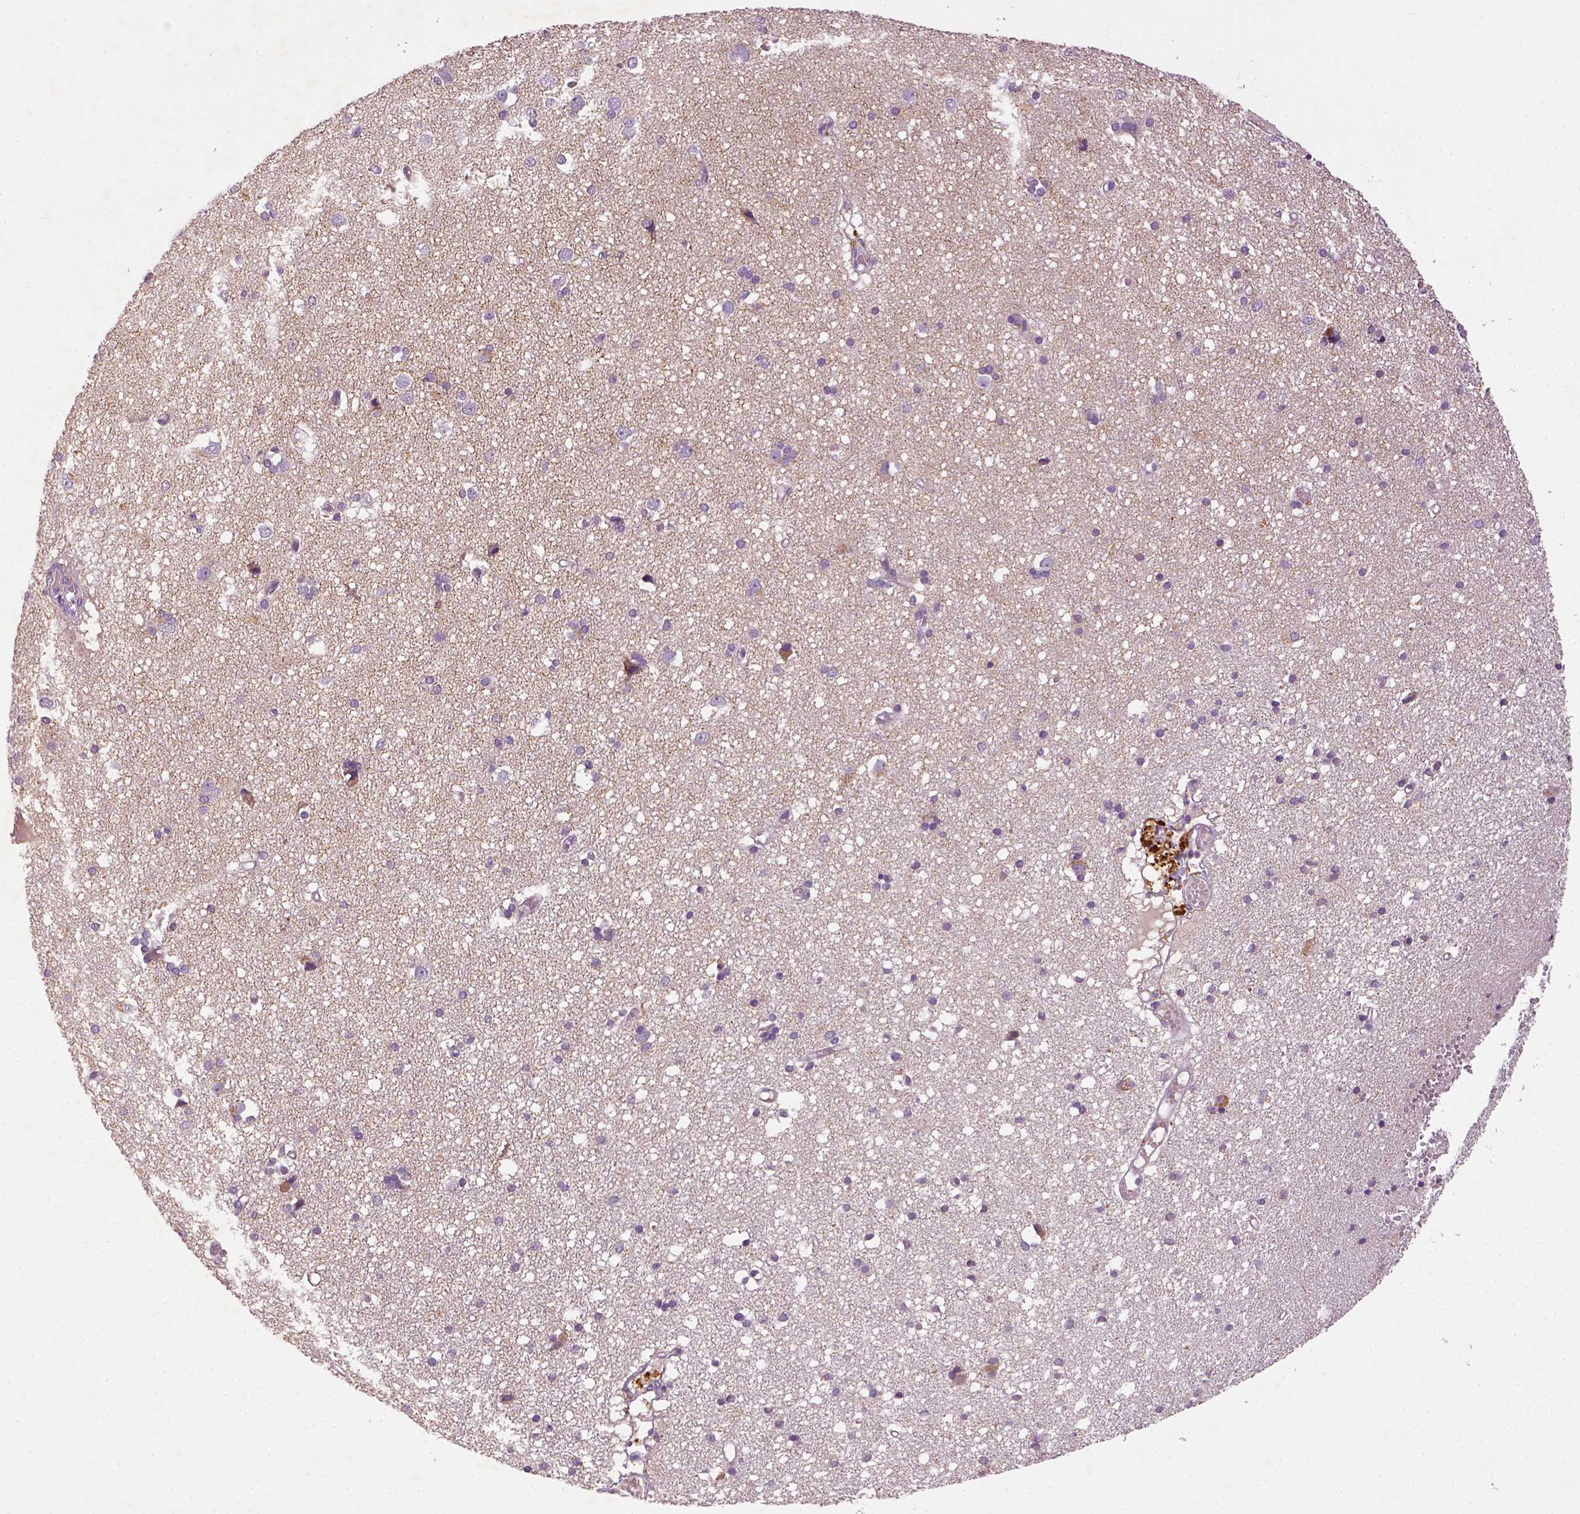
{"staining": {"intensity": "negative", "quantity": "none", "location": "none"}, "tissue": "cerebral cortex", "cell_type": "Endothelial cells", "image_type": "normal", "snomed": [{"axis": "morphology", "description": "Normal tissue, NOS"}, {"axis": "morphology", "description": "Glioma, malignant, High grade"}, {"axis": "topography", "description": "Cerebral cortex"}], "caption": "The micrograph demonstrates no staining of endothelial cells in normal cerebral cortex. (DAB IHC with hematoxylin counter stain).", "gene": "NLGN2", "patient": {"sex": "male", "age": 71}}